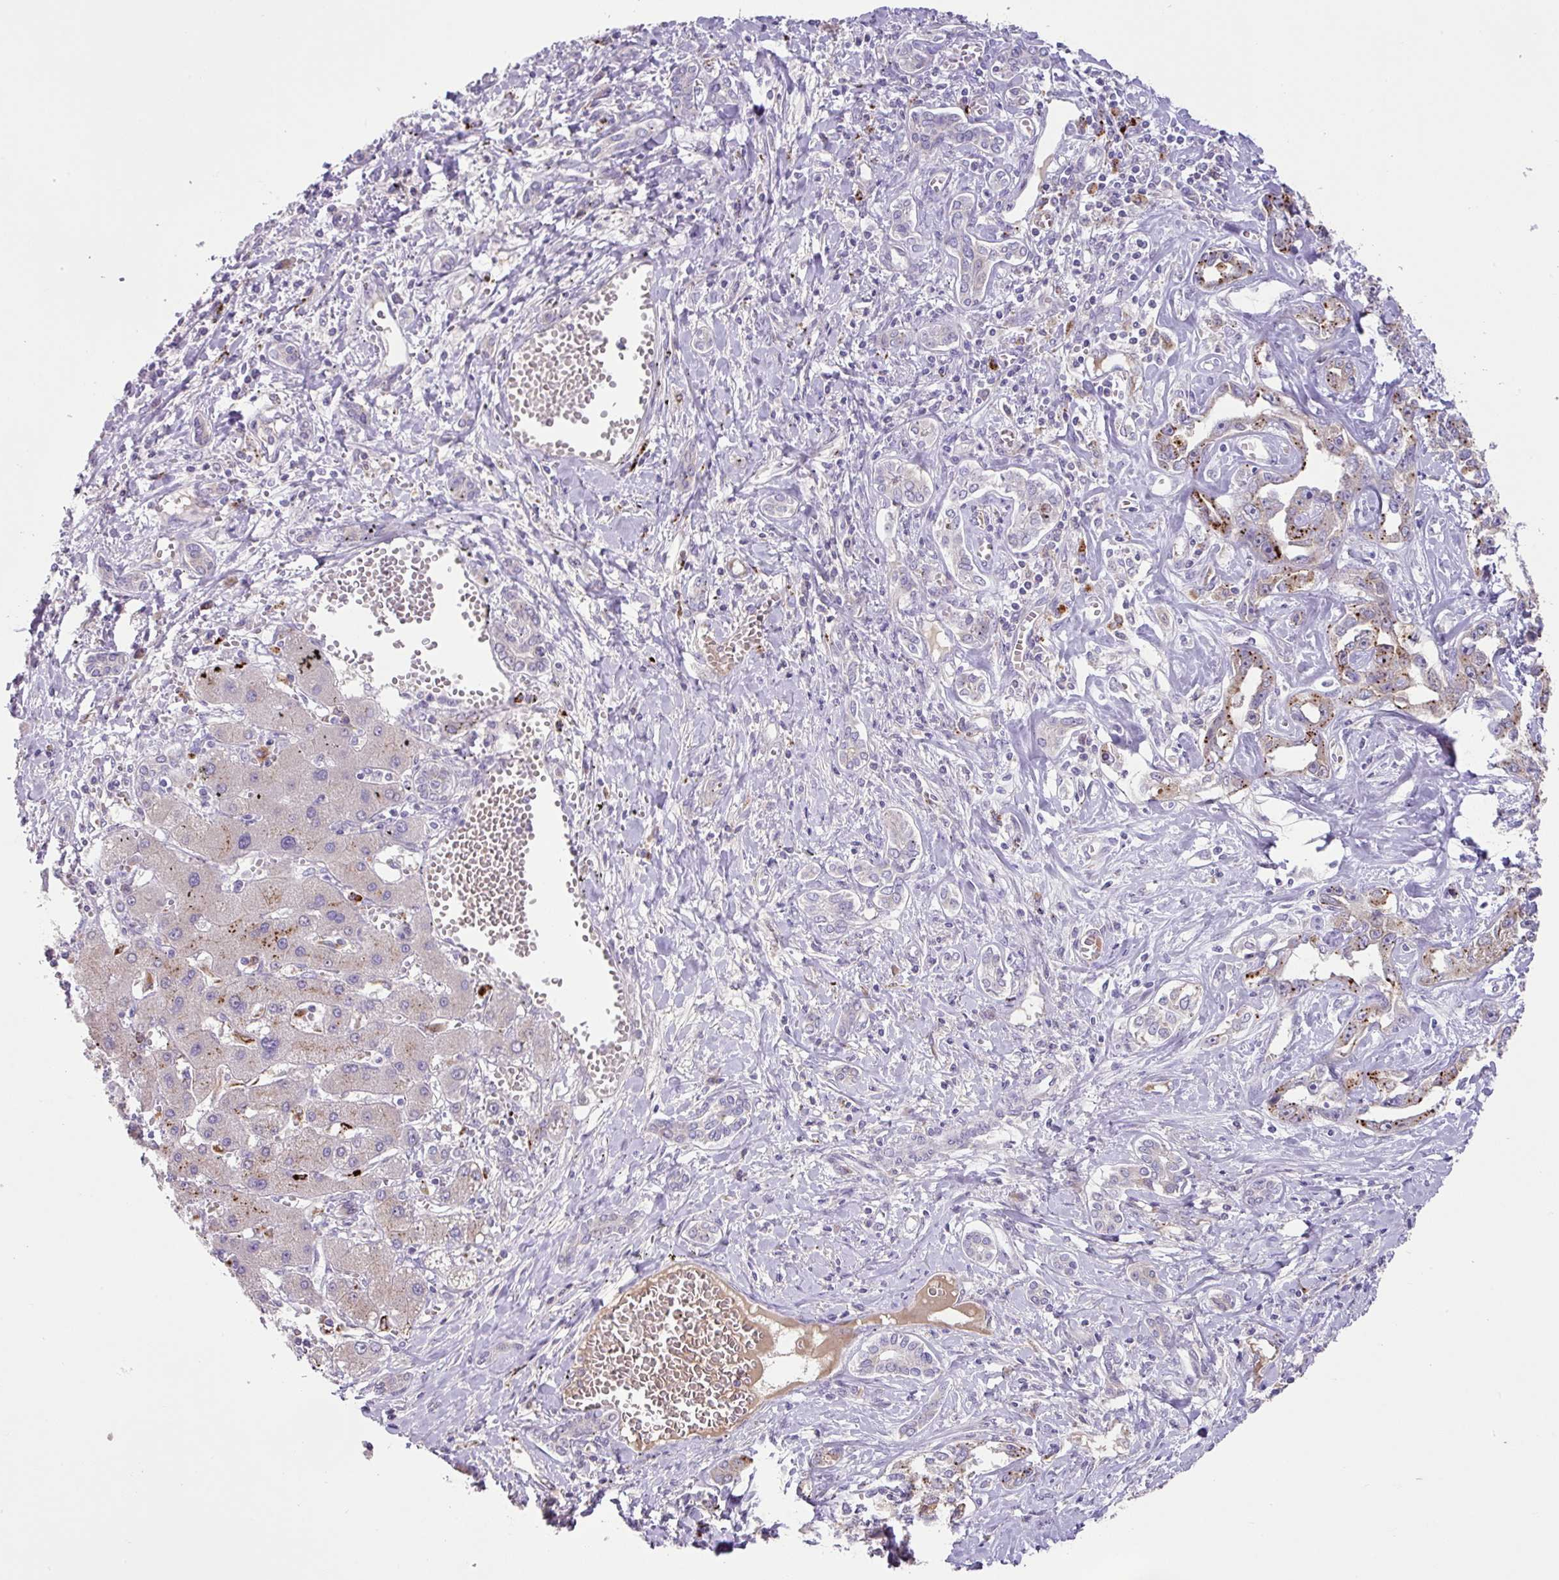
{"staining": {"intensity": "moderate", "quantity": "25%-75%", "location": "cytoplasmic/membranous"}, "tissue": "liver cancer", "cell_type": "Tumor cells", "image_type": "cancer", "snomed": [{"axis": "morphology", "description": "Cholangiocarcinoma"}, {"axis": "topography", "description": "Liver"}], "caption": "Protein expression by immunohistochemistry (IHC) exhibits moderate cytoplasmic/membranous positivity in approximately 25%-75% of tumor cells in liver cancer.", "gene": "PLEKHH3", "patient": {"sex": "male", "age": 59}}